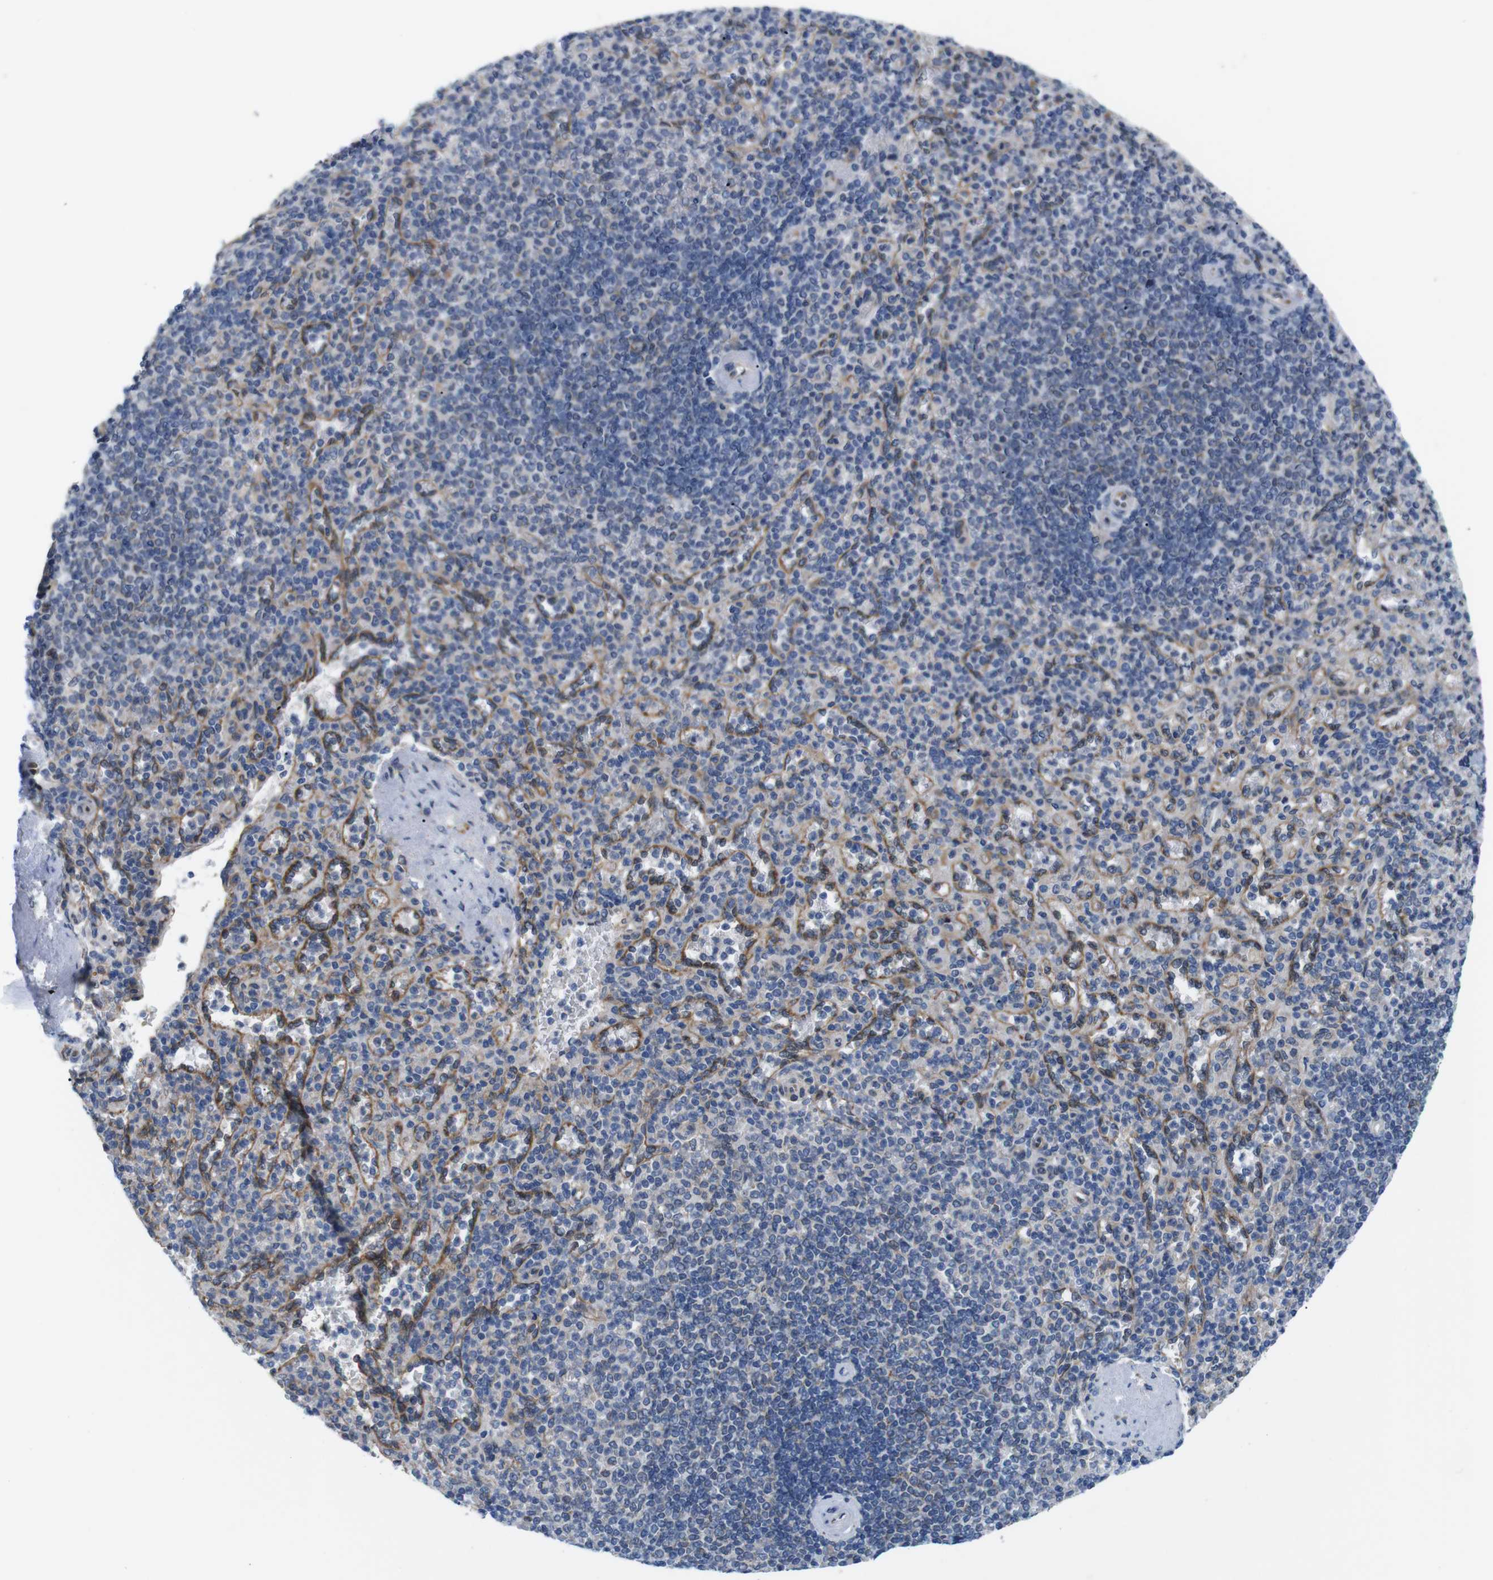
{"staining": {"intensity": "negative", "quantity": "none", "location": "none"}, "tissue": "spleen", "cell_type": "Cells in red pulp", "image_type": "normal", "snomed": [{"axis": "morphology", "description": "Normal tissue, NOS"}, {"axis": "topography", "description": "Spleen"}], "caption": "Immunohistochemical staining of normal human spleen exhibits no significant expression in cells in red pulp. (DAB (3,3'-diaminobenzidine) immunohistochemistry visualized using brightfield microscopy, high magnification).", "gene": "HACD3", "patient": {"sex": "female", "age": 74}}